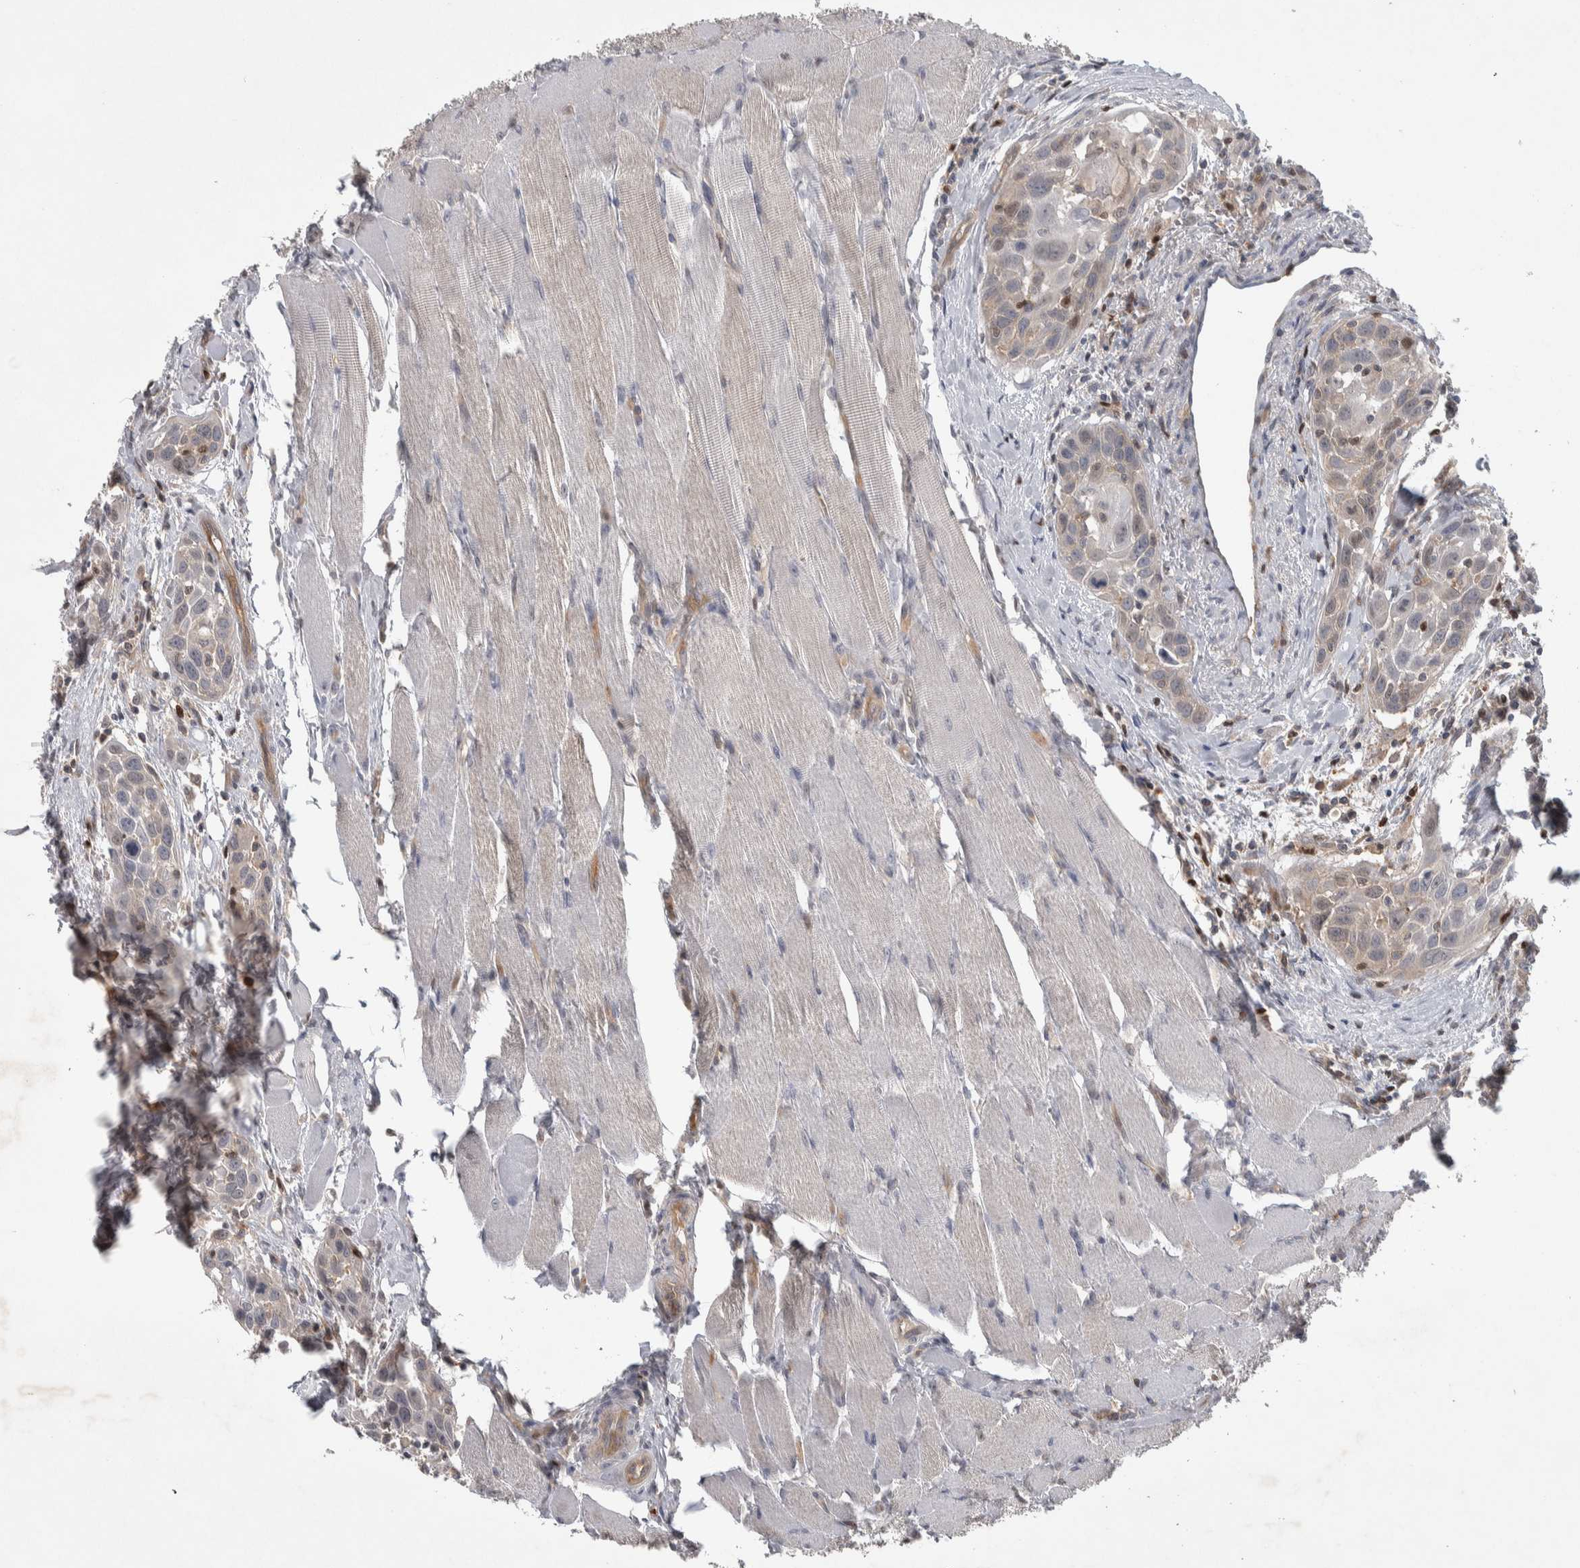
{"staining": {"intensity": "weak", "quantity": "<25%", "location": "cytoplasmic/membranous"}, "tissue": "head and neck cancer", "cell_type": "Tumor cells", "image_type": "cancer", "snomed": [{"axis": "morphology", "description": "Squamous cell carcinoma, NOS"}, {"axis": "topography", "description": "Oral tissue"}, {"axis": "topography", "description": "Head-Neck"}], "caption": "Tumor cells are negative for brown protein staining in head and neck squamous cell carcinoma.", "gene": "NFKB2", "patient": {"sex": "female", "age": 50}}